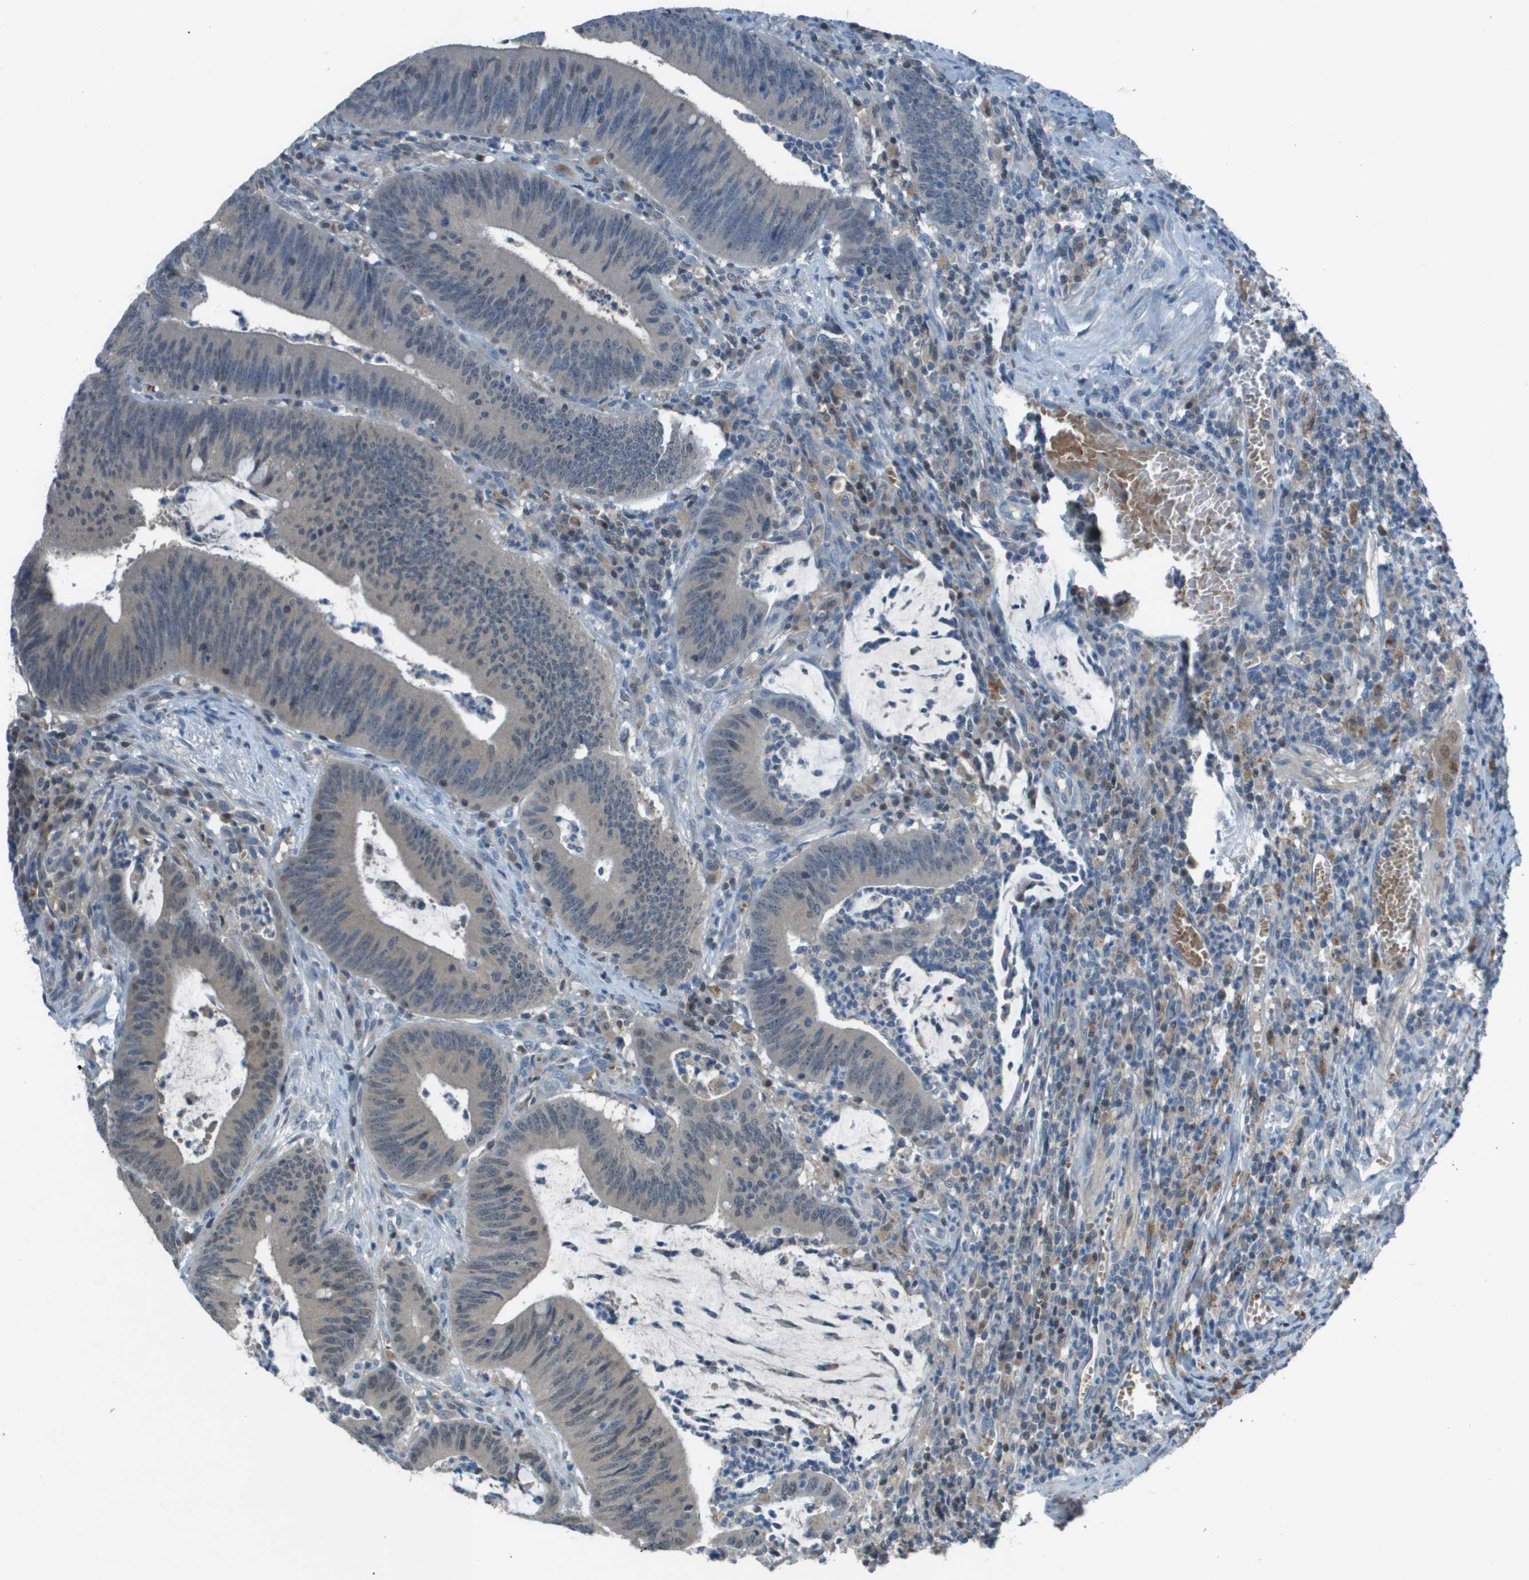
{"staining": {"intensity": "weak", "quantity": "<25%", "location": "cytoplasmic/membranous,nuclear"}, "tissue": "colorectal cancer", "cell_type": "Tumor cells", "image_type": "cancer", "snomed": [{"axis": "morphology", "description": "Normal tissue, NOS"}, {"axis": "morphology", "description": "Adenocarcinoma, NOS"}, {"axis": "topography", "description": "Rectum"}], "caption": "Colorectal cancer (adenocarcinoma) stained for a protein using immunohistochemistry demonstrates no expression tumor cells.", "gene": "CAMK4", "patient": {"sex": "female", "age": 66}}